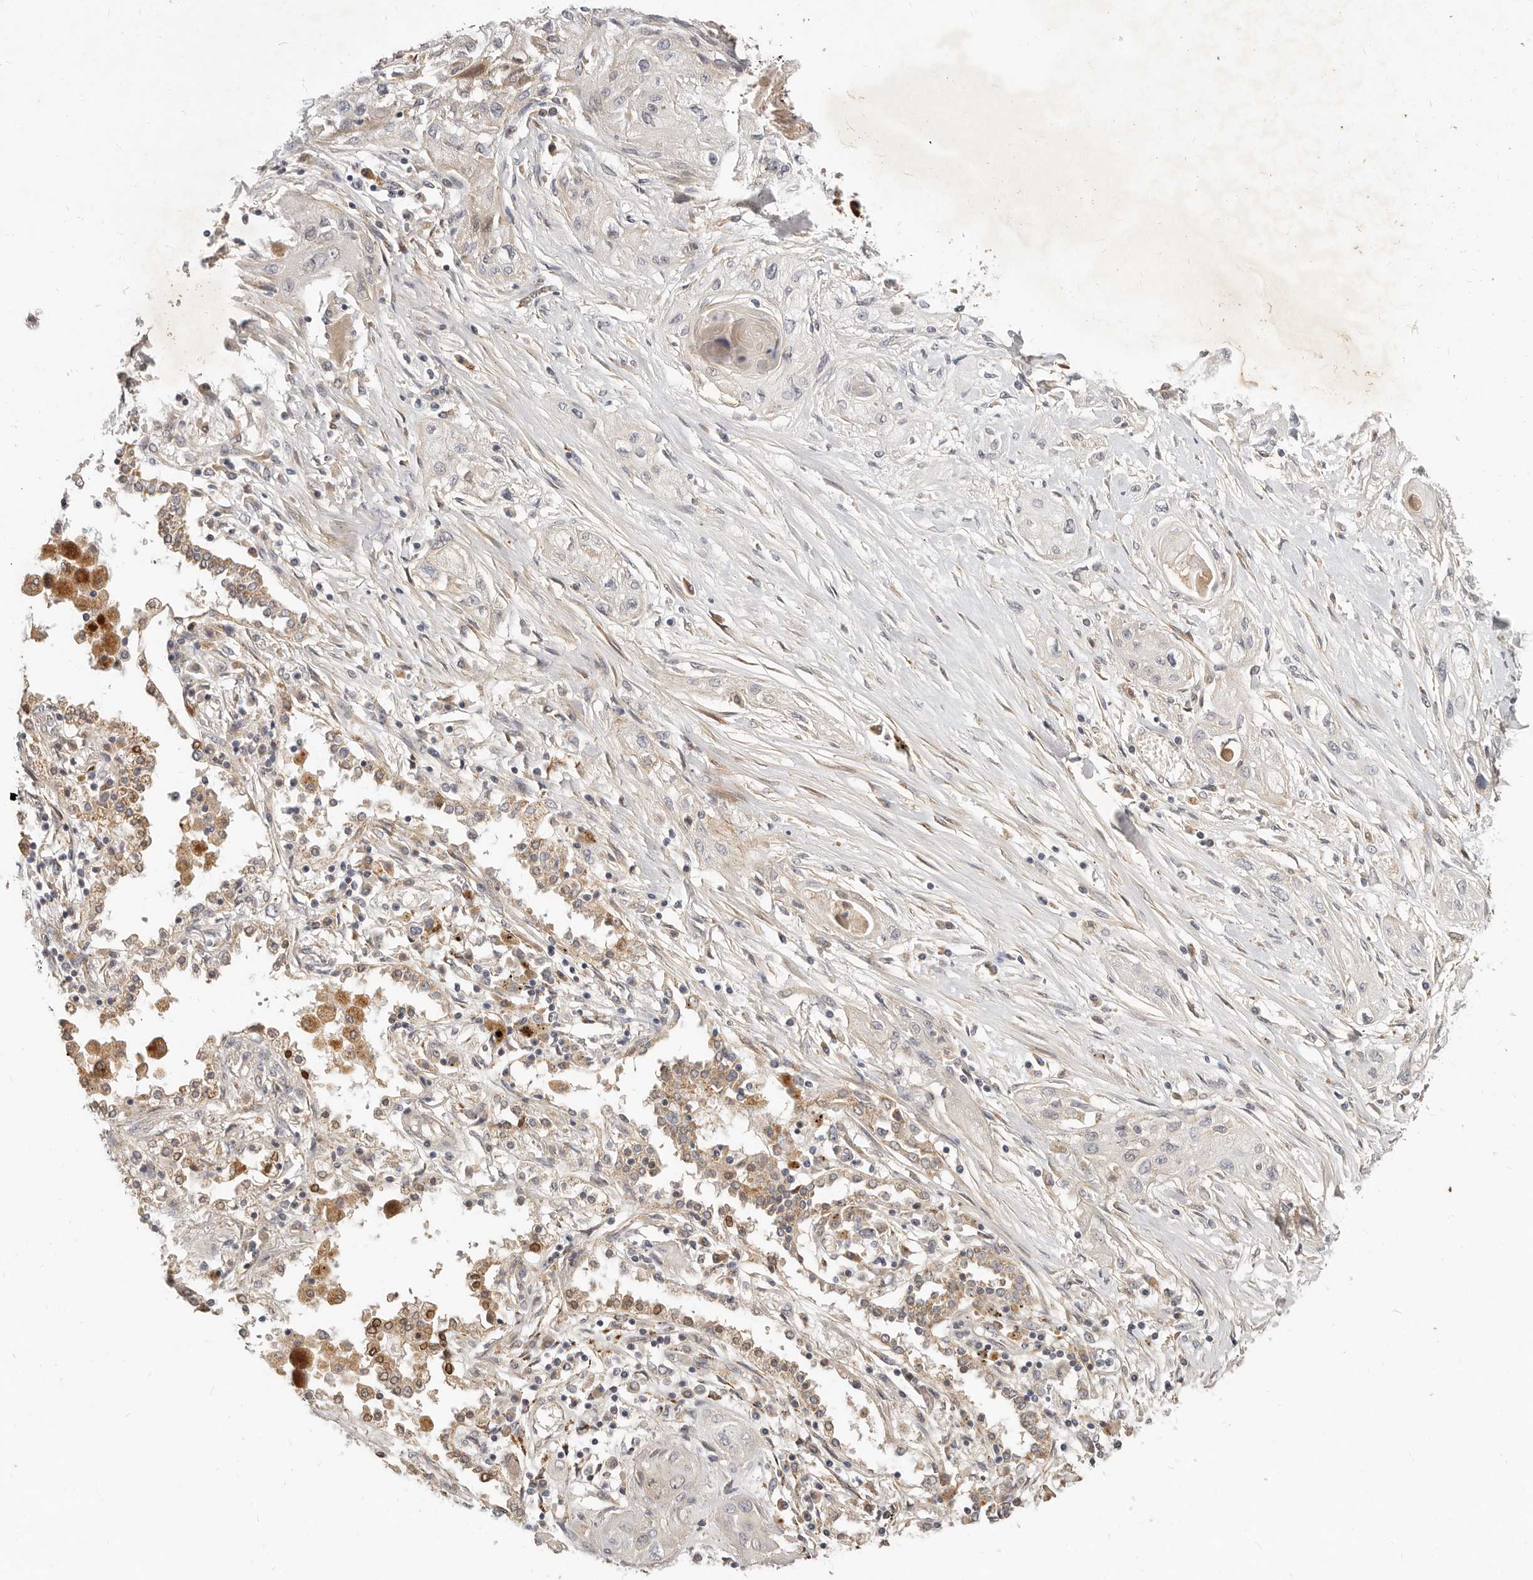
{"staining": {"intensity": "negative", "quantity": "none", "location": "none"}, "tissue": "lung cancer", "cell_type": "Tumor cells", "image_type": "cancer", "snomed": [{"axis": "morphology", "description": "Squamous cell carcinoma, NOS"}, {"axis": "topography", "description": "Lung"}], "caption": "The image exhibits no significant expression in tumor cells of squamous cell carcinoma (lung). (Stains: DAB immunohistochemistry (IHC) with hematoxylin counter stain, Microscopy: brightfield microscopy at high magnification).", "gene": "MICALL2", "patient": {"sex": "female", "age": 47}}